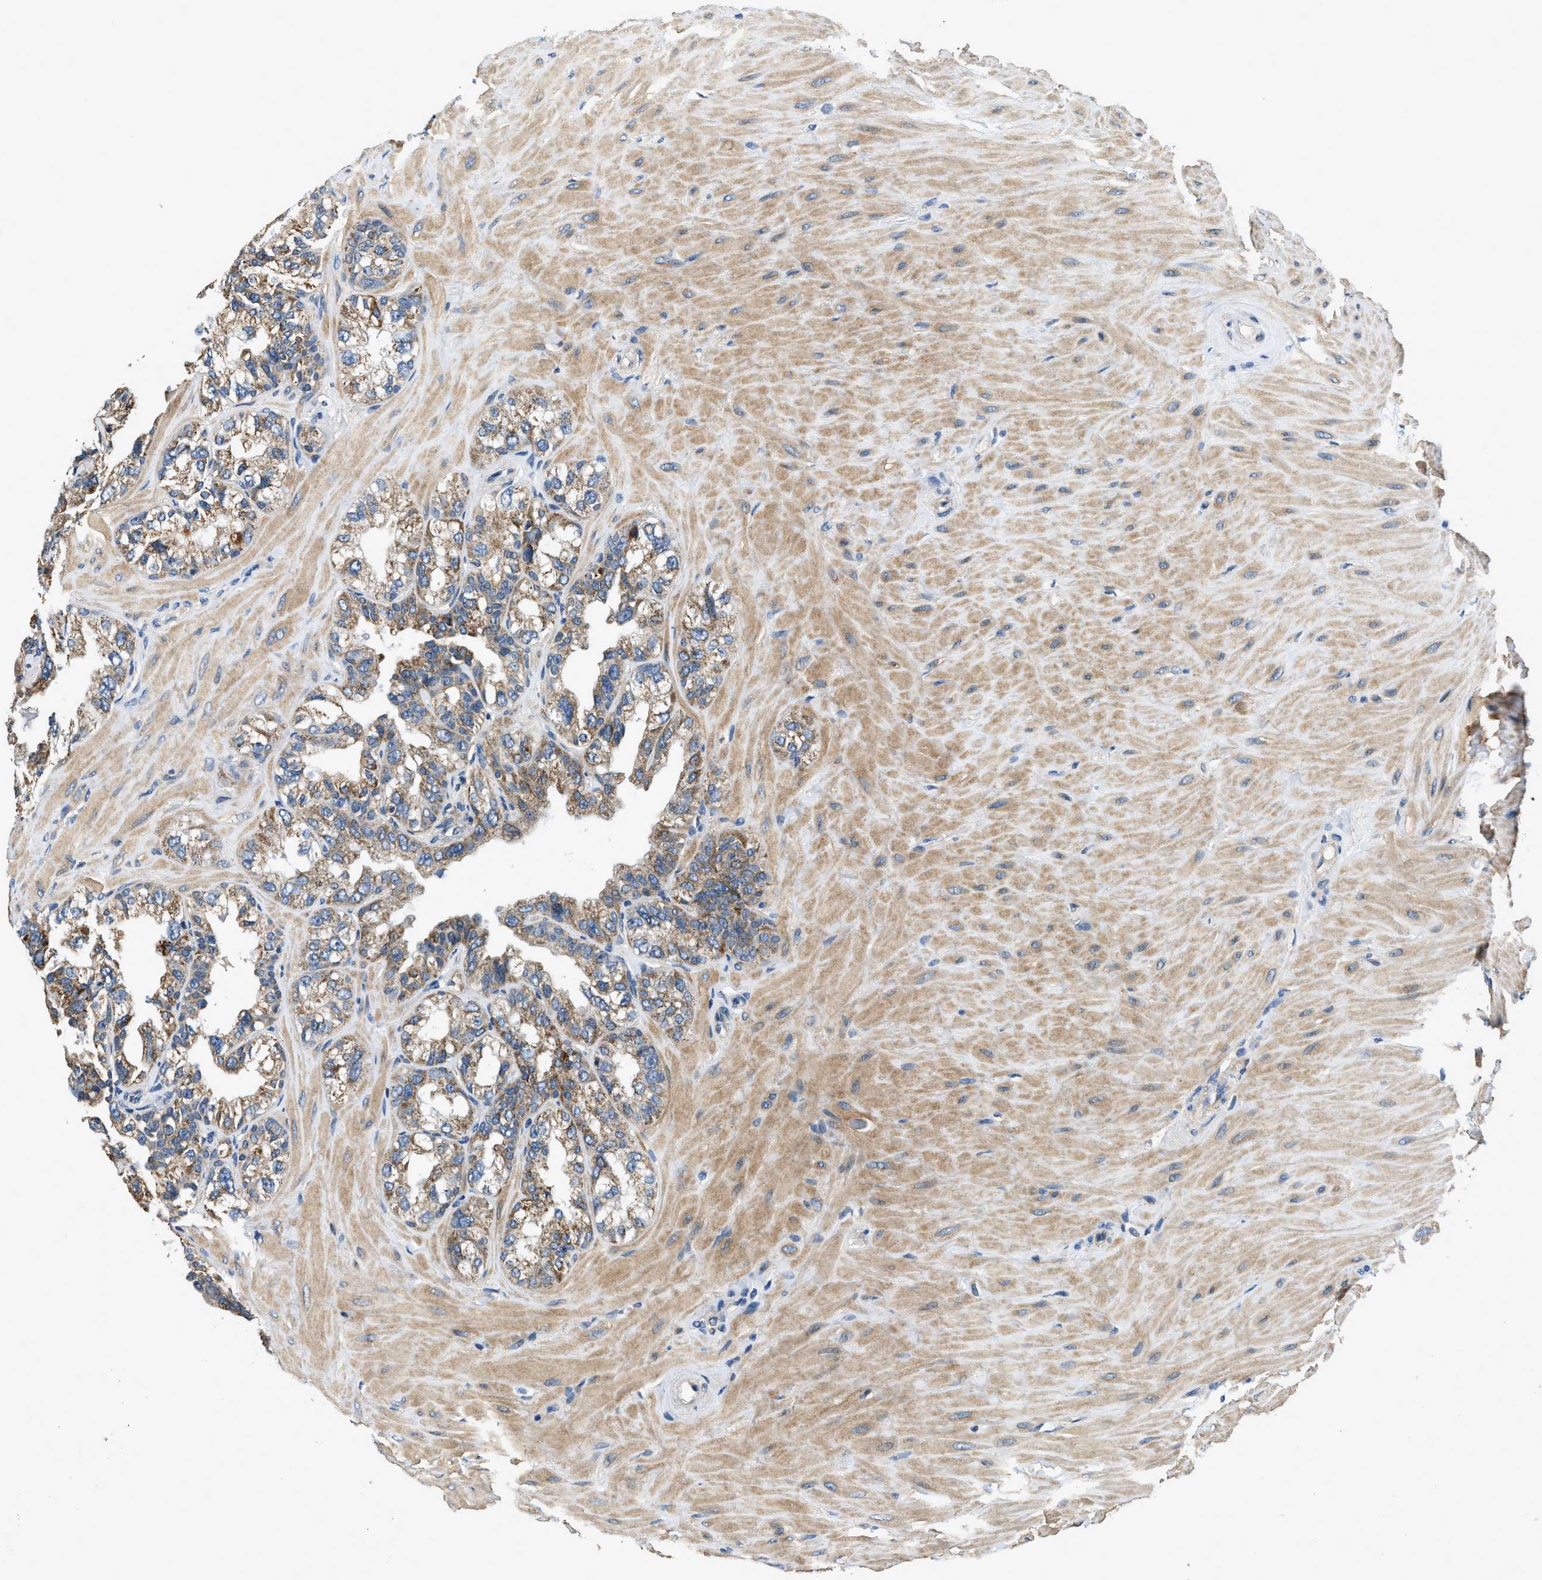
{"staining": {"intensity": "moderate", "quantity": ">75%", "location": "cytoplasmic/membranous"}, "tissue": "seminal vesicle", "cell_type": "Glandular cells", "image_type": "normal", "snomed": [{"axis": "morphology", "description": "Normal tissue, NOS"}, {"axis": "topography", "description": "Seminal veicle"}], "caption": "The immunohistochemical stain labels moderate cytoplasmic/membranous staining in glandular cells of benign seminal vesicle. Nuclei are stained in blue.", "gene": "SSH2", "patient": {"sex": "male", "age": 68}}